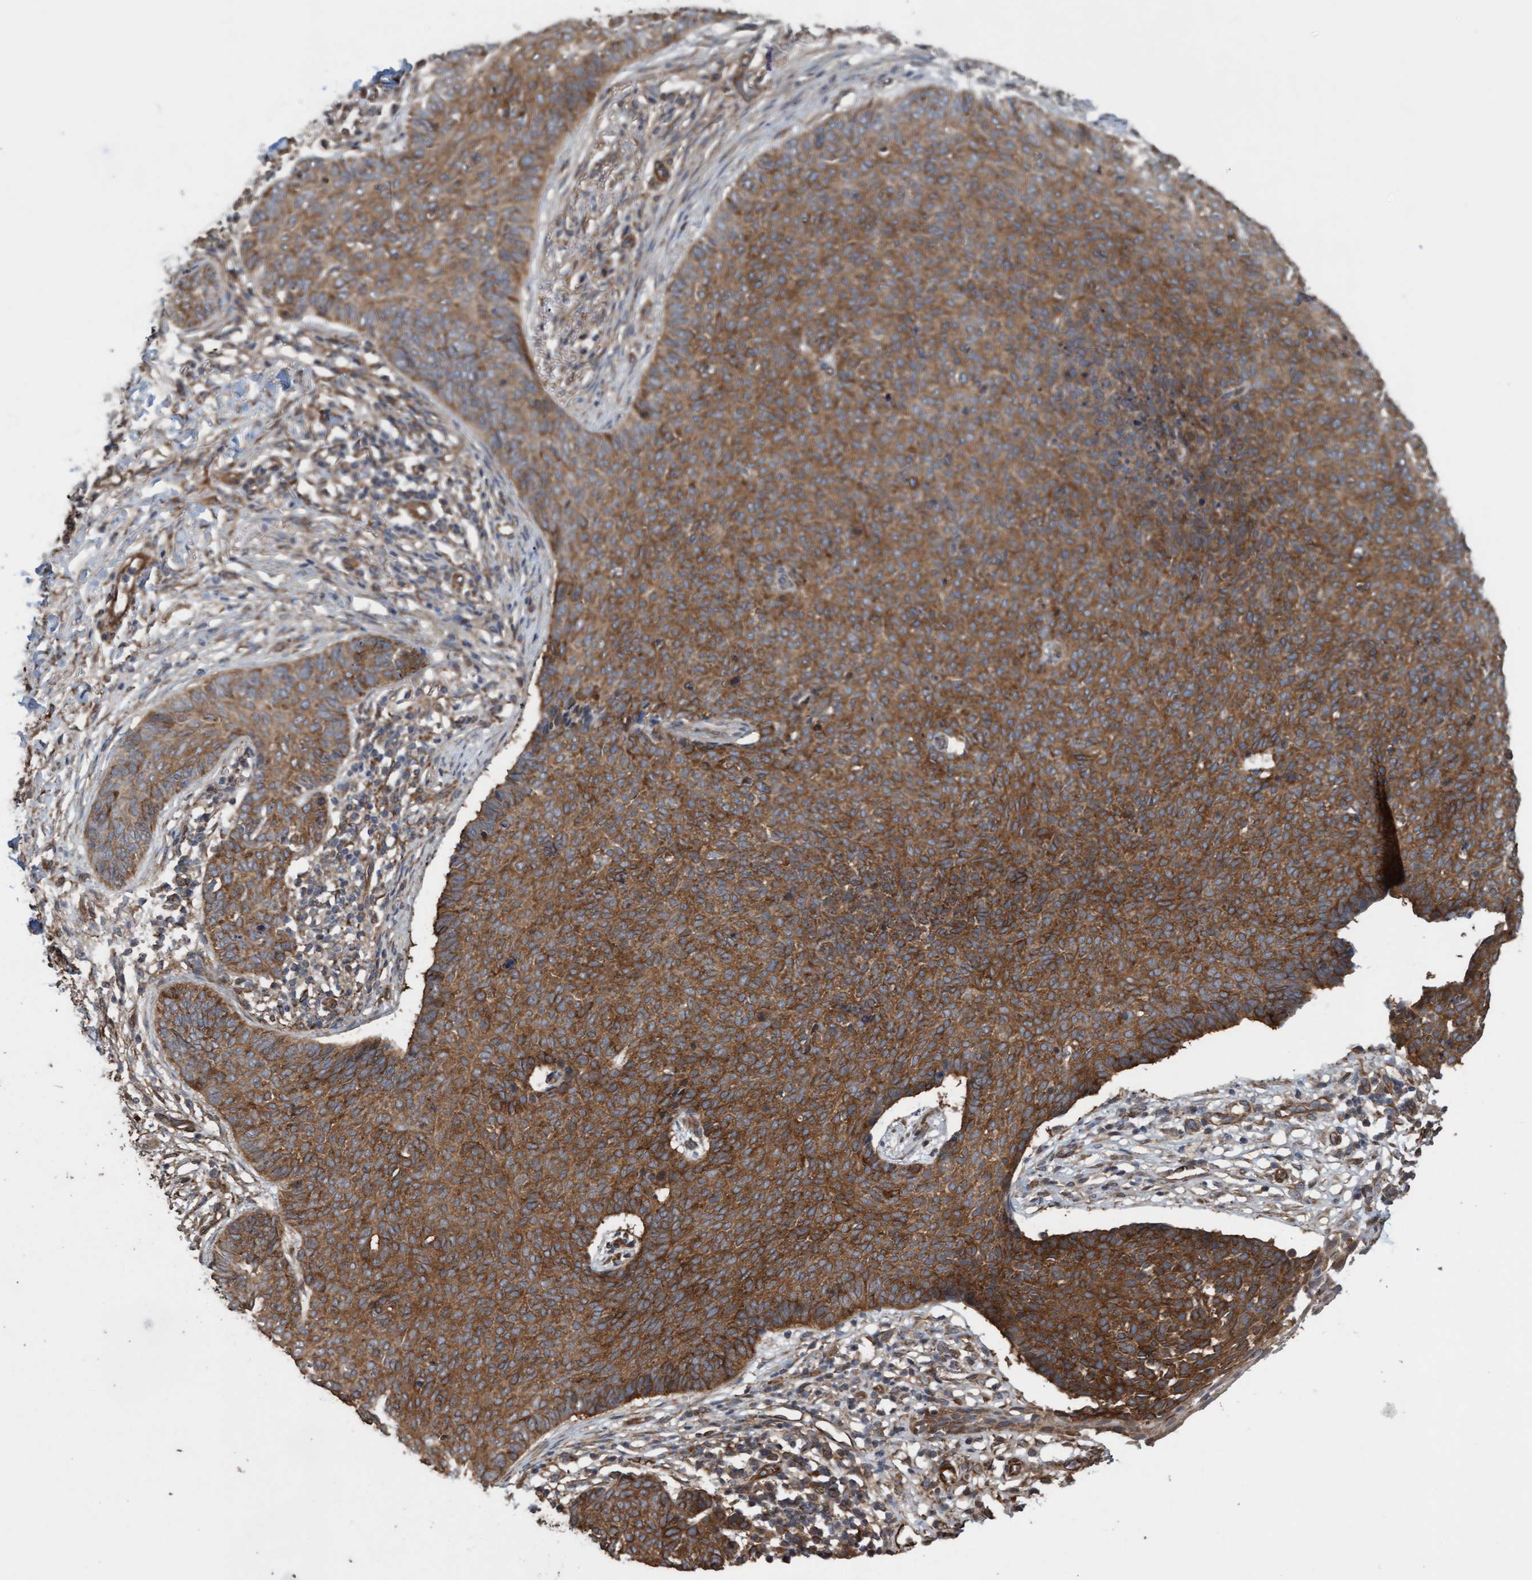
{"staining": {"intensity": "strong", "quantity": ">75%", "location": "cytoplasmic/membranous"}, "tissue": "skin cancer", "cell_type": "Tumor cells", "image_type": "cancer", "snomed": [{"axis": "morphology", "description": "Normal tissue, NOS"}, {"axis": "morphology", "description": "Basal cell carcinoma"}, {"axis": "topography", "description": "Skin"}], "caption": "An immunohistochemistry histopathology image of neoplastic tissue is shown. Protein staining in brown highlights strong cytoplasmic/membranous positivity in skin basal cell carcinoma within tumor cells.", "gene": "CDC42EP4", "patient": {"sex": "male", "age": 50}}